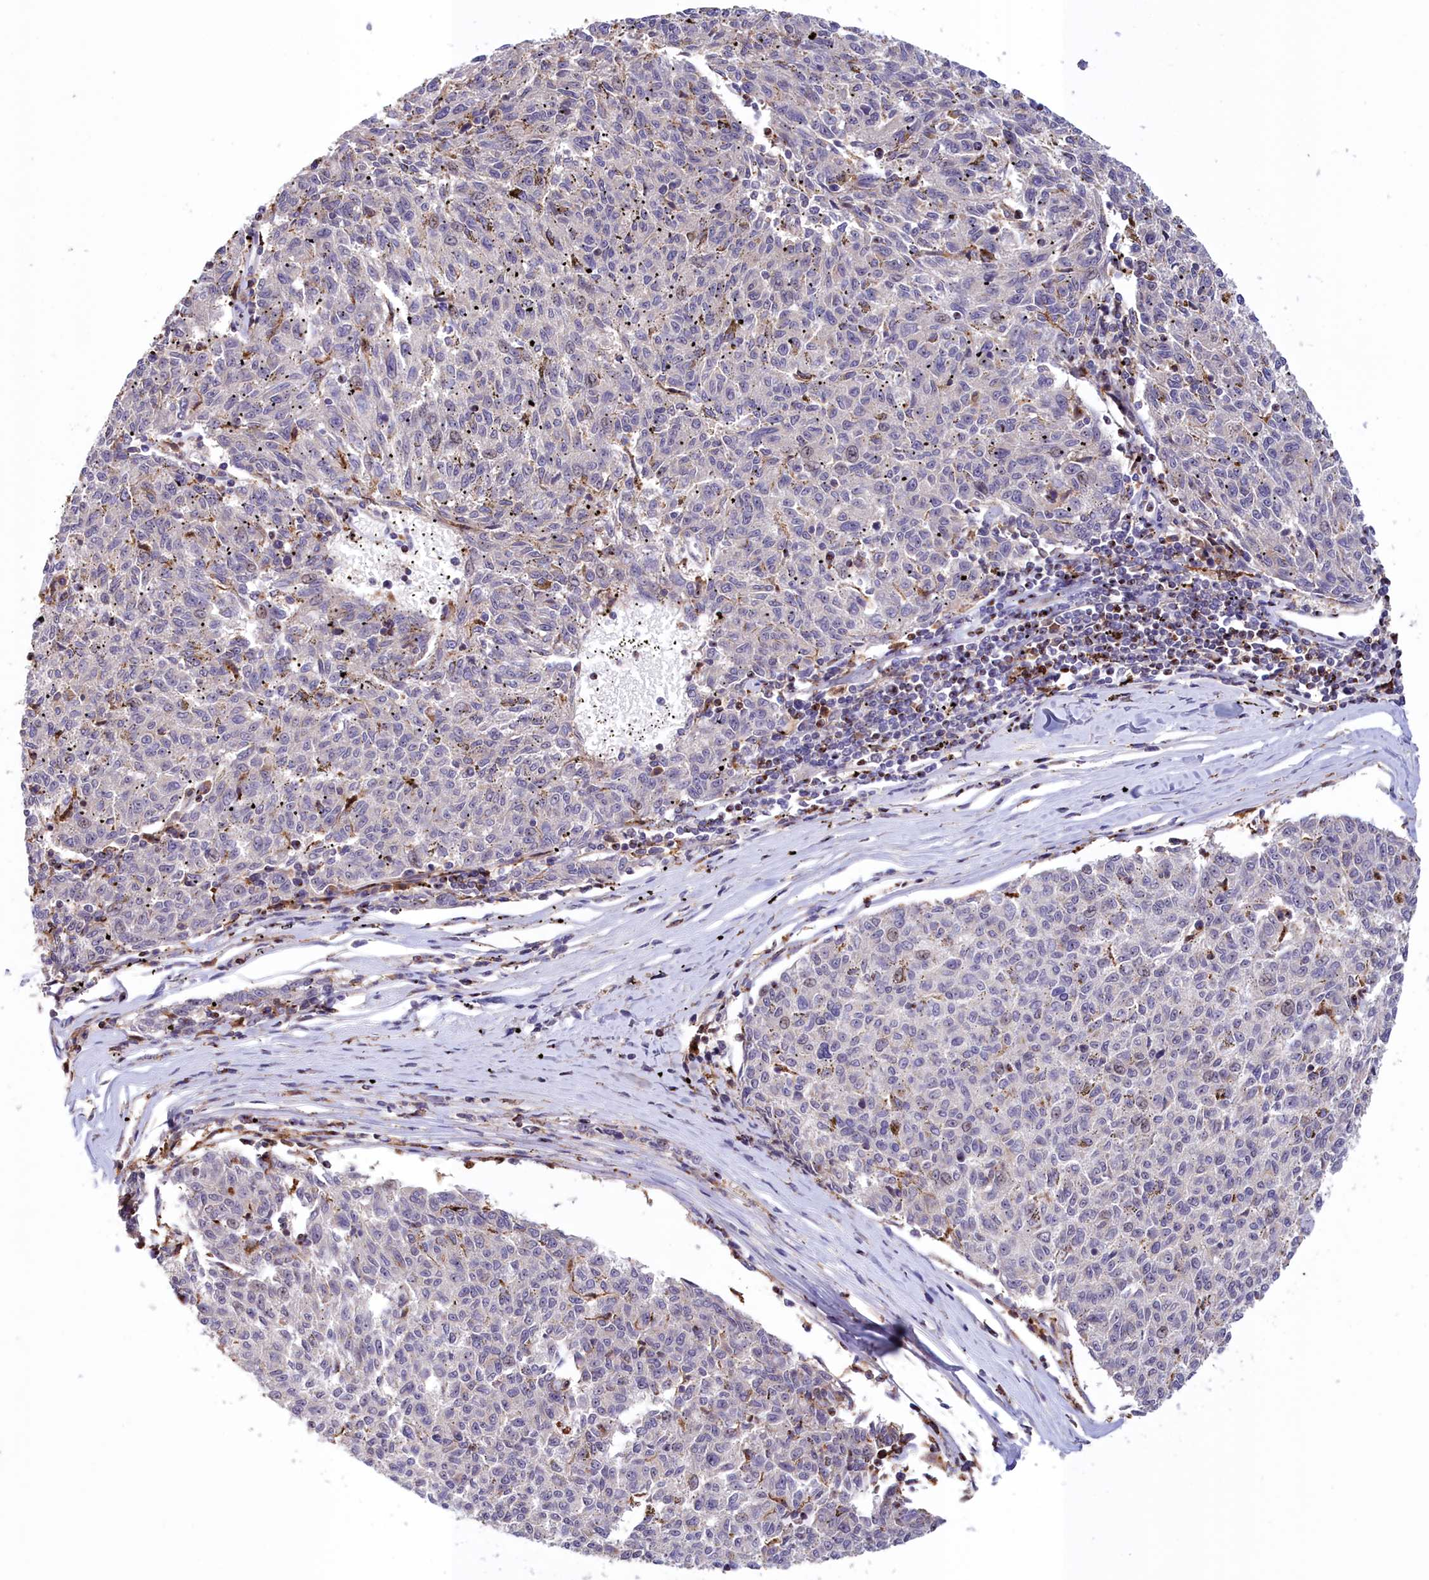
{"staining": {"intensity": "negative", "quantity": "none", "location": "none"}, "tissue": "melanoma", "cell_type": "Tumor cells", "image_type": "cancer", "snomed": [{"axis": "morphology", "description": "Malignant melanoma, NOS"}, {"axis": "topography", "description": "Skin"}], "caption": "This photomicrograph is of melanoma stained with immunohistochemistry to label a protein in brown with the nuclei are counter-stained blue. There is no expression in tumor cells. (Immunohistochemistry (ihc), brightfield microscopy, high magnification).", "gene": "NEURL4", "patient": {"sex": "female", "age": 72}}